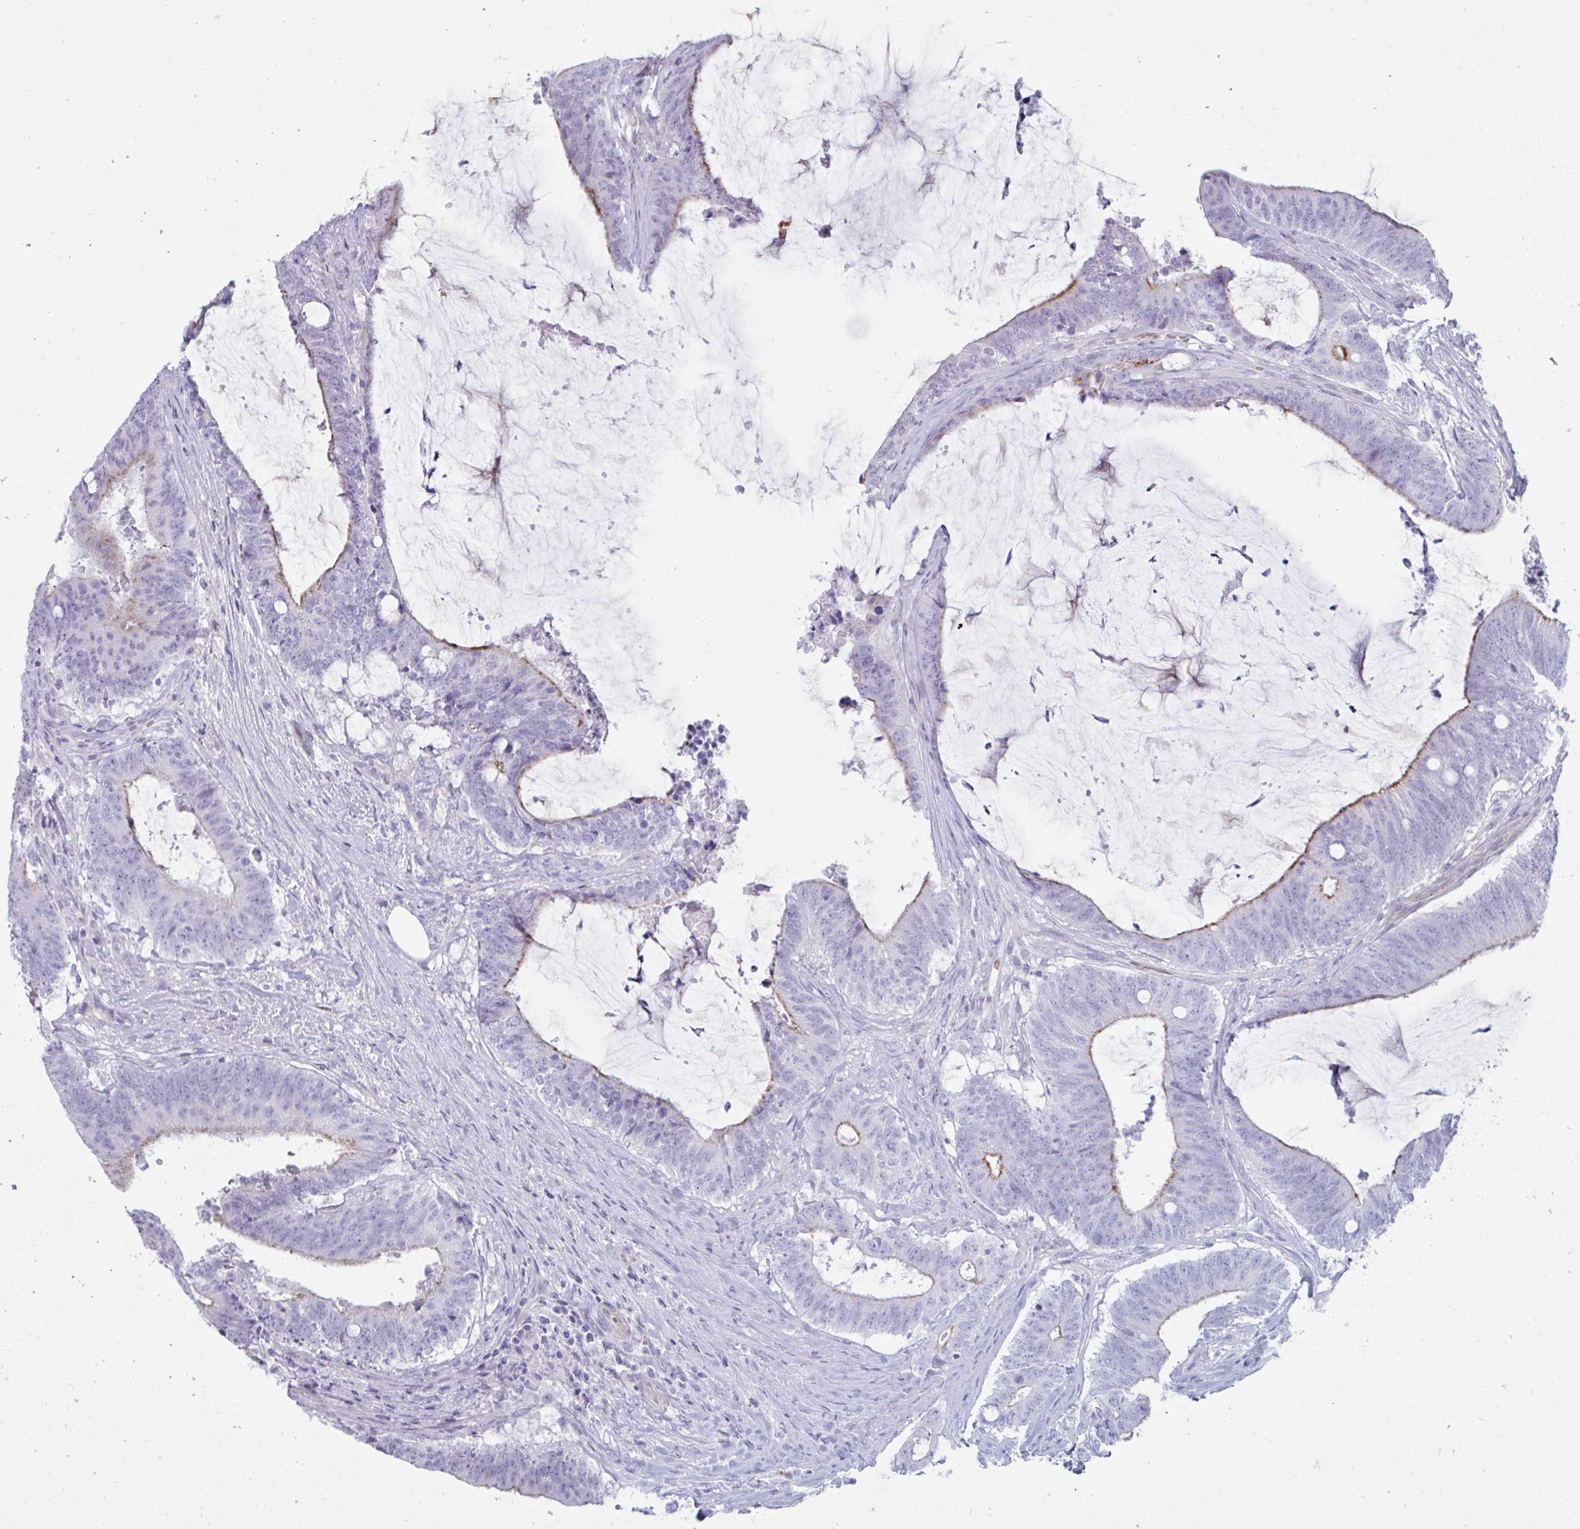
{"staining": {"intensity": "moderate", "quantity": "<25%", "location": "cytoplasmic/membranous"}, "tissue": "colorectal cancer", "cell_type": "Tumor cells", "image_type": "cancer", "snomed": [{"axis": "morphology", "description": "Adenocarcinoma, NOS"}, {"axis": "topography", "description": "Colon"}], "caption": "The photomicrograph reveals a brown stain indicating the presence of a protein in the cytoplasmic/membranous of tumor cells in colorectal cancer (adenocarcinoma).", "gene": "UBL3", "patient": {"sex": "female", "age": 43}}